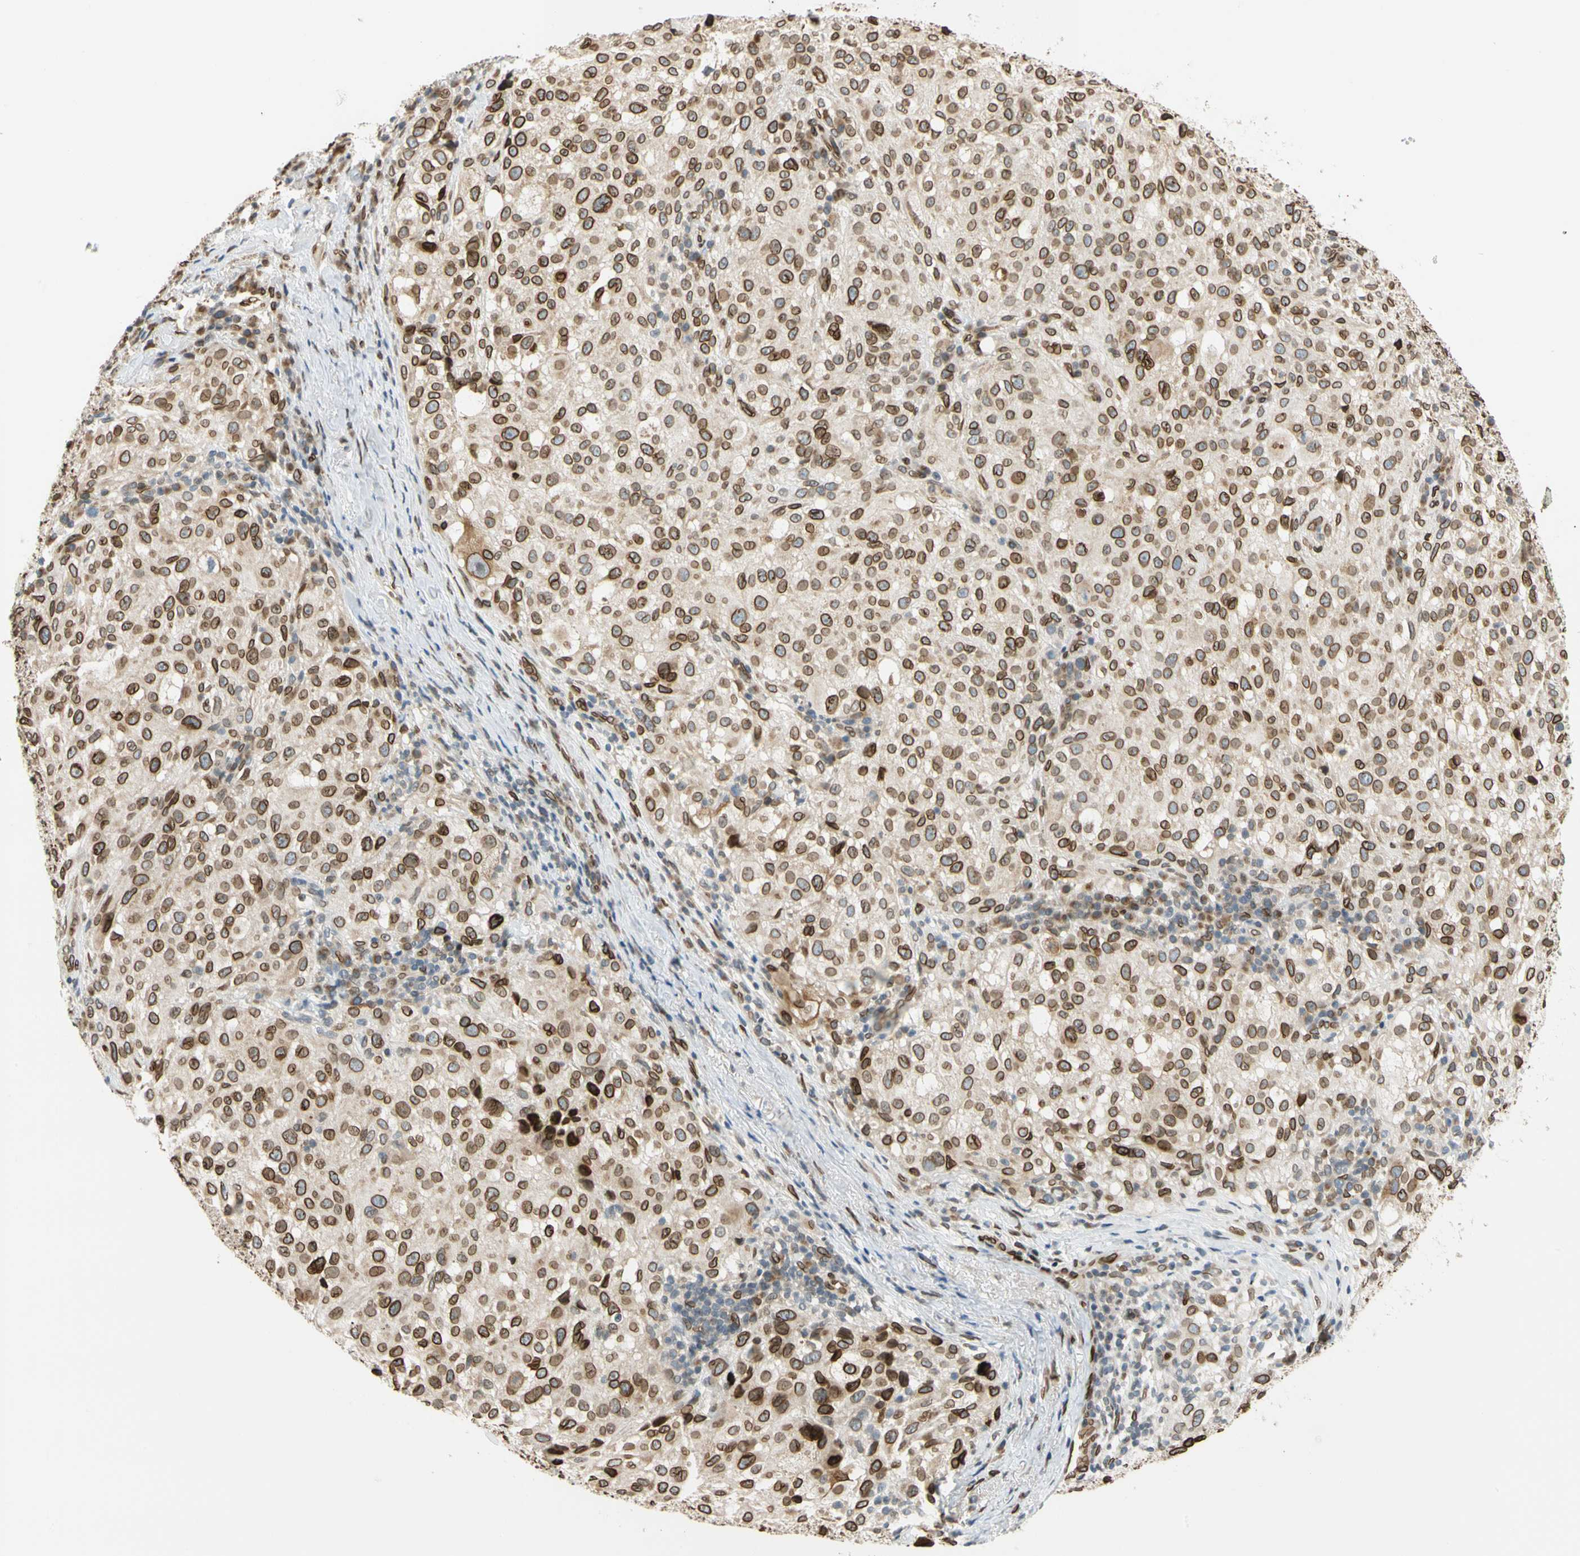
{"staining": {"intensity": "strong", "quantity": ">75%", "location": "cytoplasmic/membranous,nuclear"}, "tissue": "melanoma", "cell_type": "Tumor cells", "image_type": "cancer", "snomed": [{"axis": "morphology", "description": "Necrosis, NOS"}, {"axis": "morphology", "description": "Malignant melanoma, NOS"}, {"axis": "topography", "description": "Skin"}], "caption": "Melanoma tissue shows strong cytoplasmic/membranous and nuclear staining in approximately >75% of tumor cells, visualized by immunohistochemistry.", "gene": "SUN1", "patient": {"sex": "female", "age": 87}}